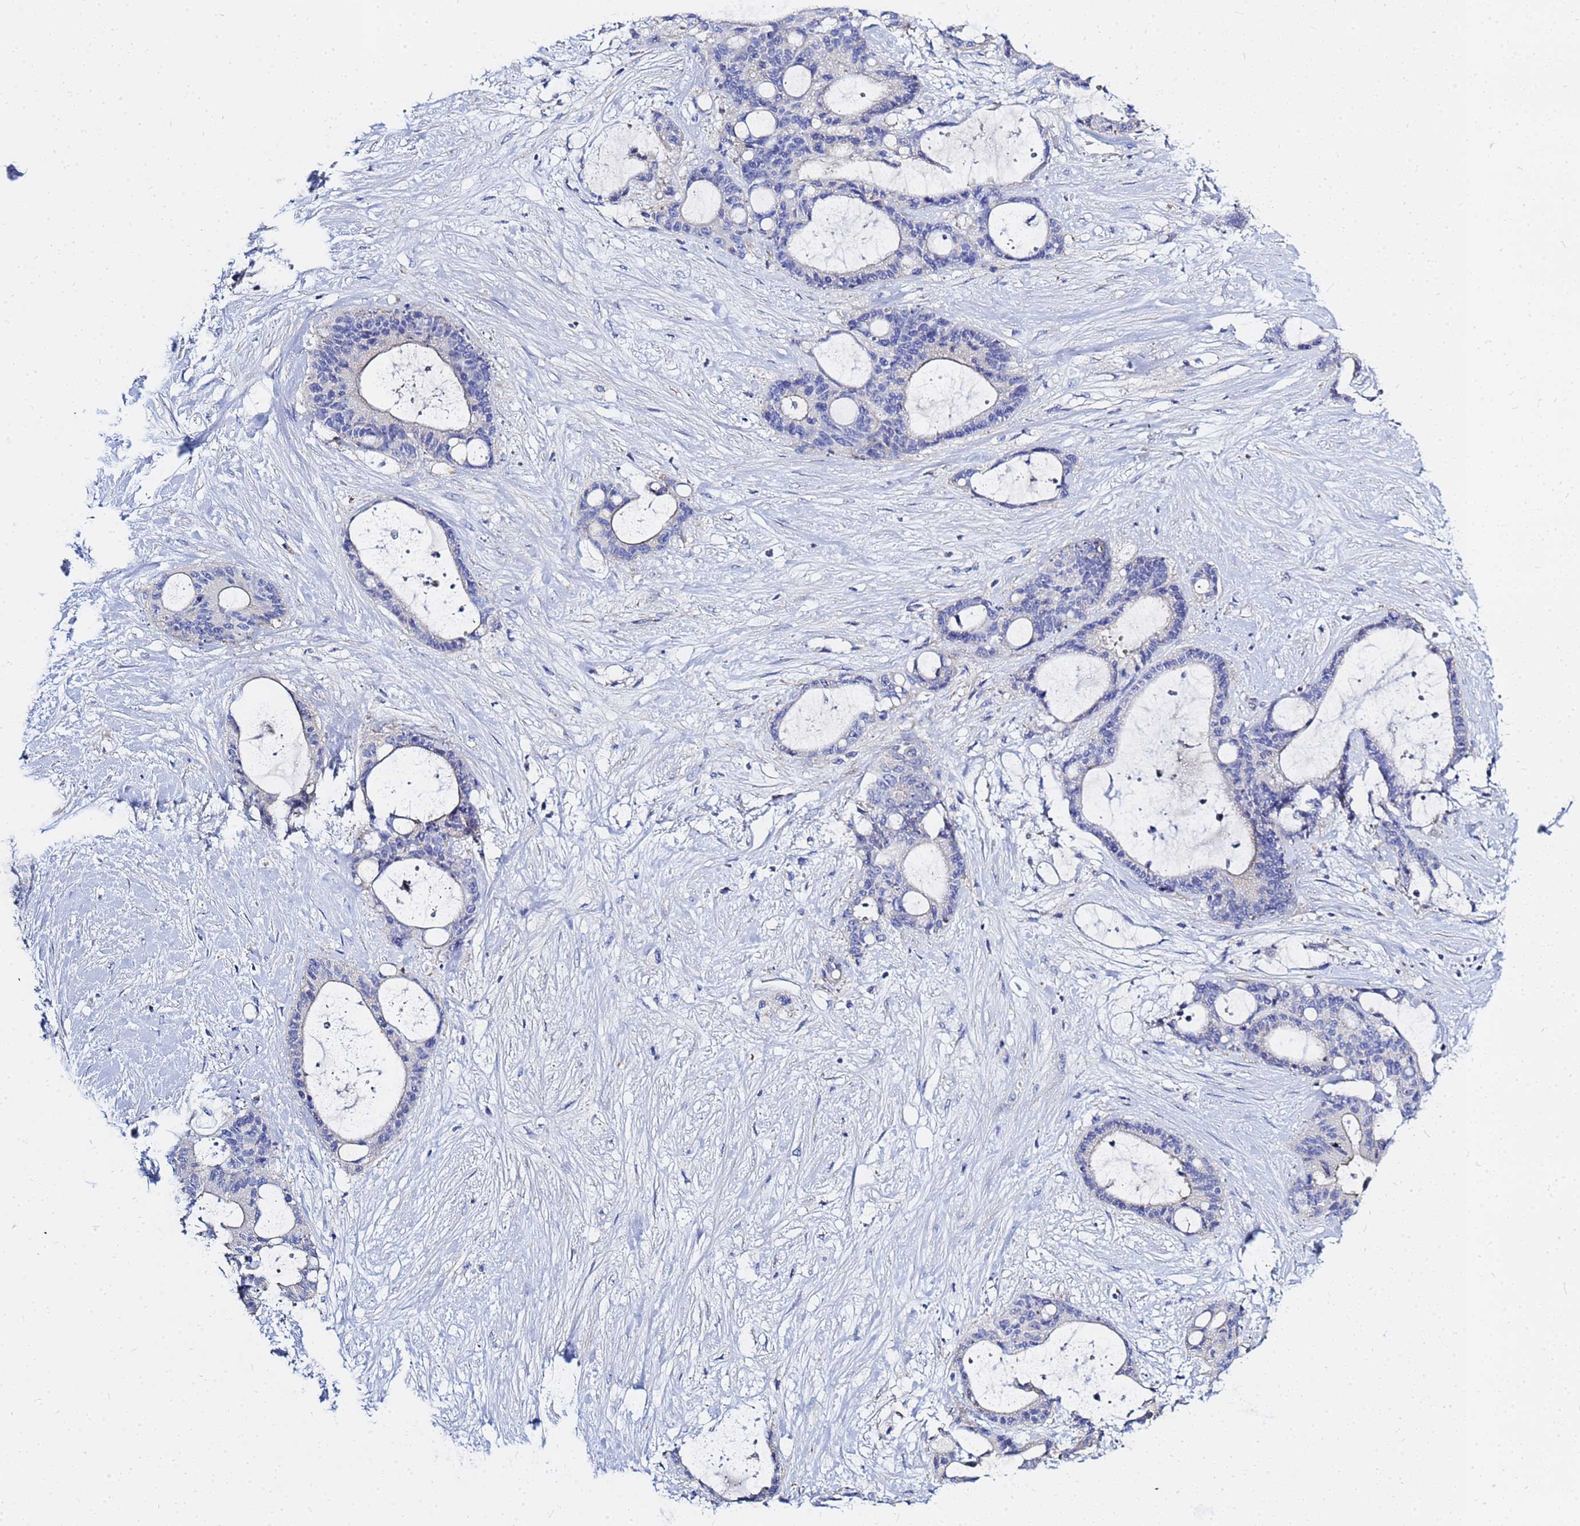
{"staining": {"intensity": "negative", "quantity": "none", "location": "none"}, "tissue": "liver cancer", "cell_type": "Tumor cells", "image_type": "cancer", "snomed": [{"axis": "morphology", "description": "Normal tissue, NOS"}, {"axis": "morphology", "description": "Cholangiocarcinoma"}, {"axis": "topography", "description": "Liver"}, {"axis": "topography", "description": "Peripheral nerve tissue"}], "caption": "This is an immunohistochemistry photomicrograph of human liver cancer. There is no staining in tumor cells.", "gene": "ZNF552", "patient": {"sex": "female", "age": 73}}